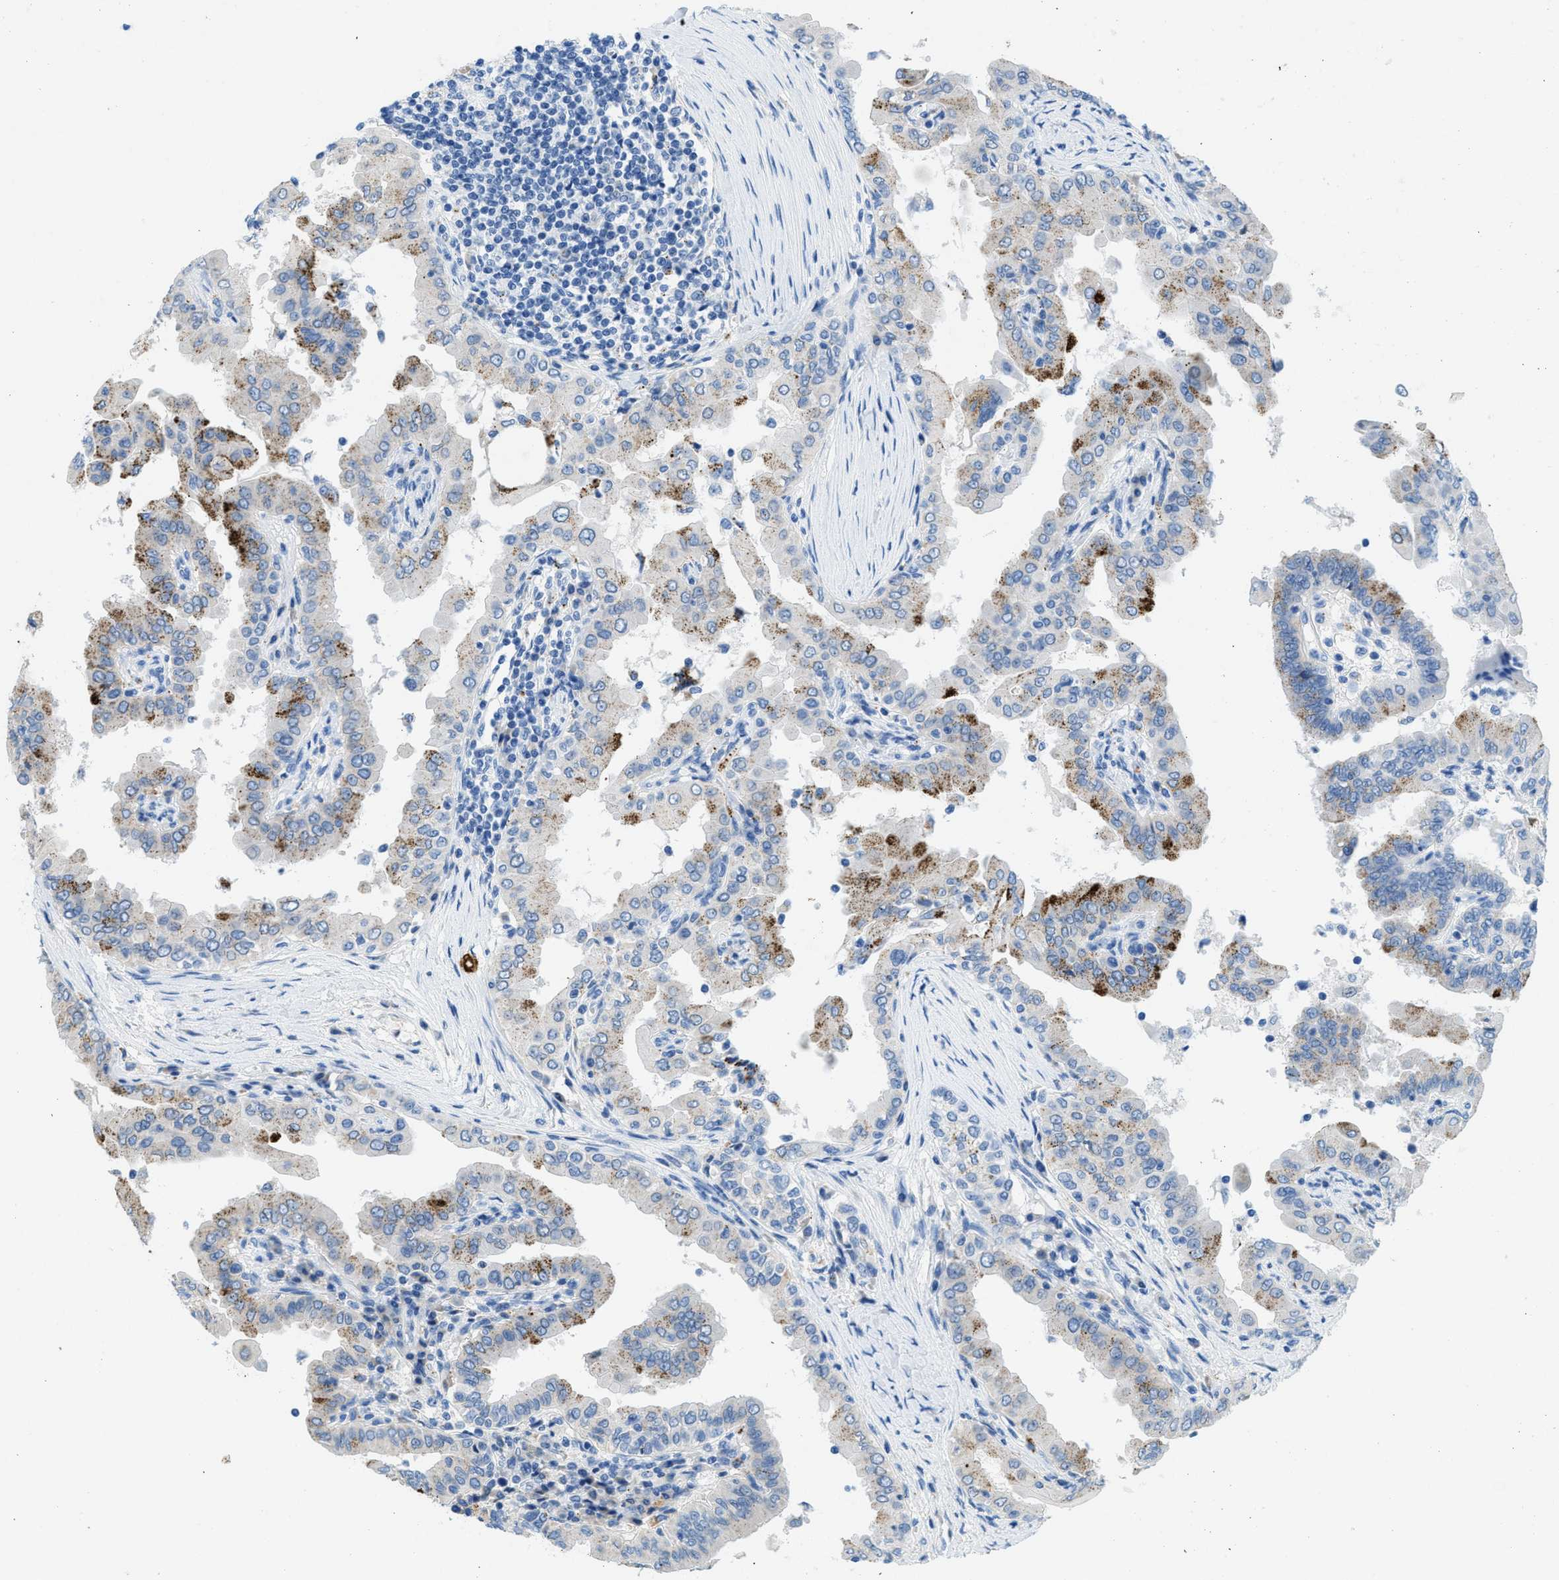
{"staining": {"intensity": "weak", "quantity": "<25%", "location": "cytoplasmic/membranous"}, "tissue": "thyroid cancer", "cell_type": "Tumor cells", "image_type": "cancer", "snomed": [{"axis": "morphology", "description": "Papillary adenocarcinoma, NOS"}, {"axis": "topography", "description": "Thyroid gland"}], "caption": "Thyroid papillary adenocarcinoma was stained to show a protein in brown. There is no significant staining in tumor cells.", "gene": "TMEM248", "patient": {"sex": "male", "age": 33}}